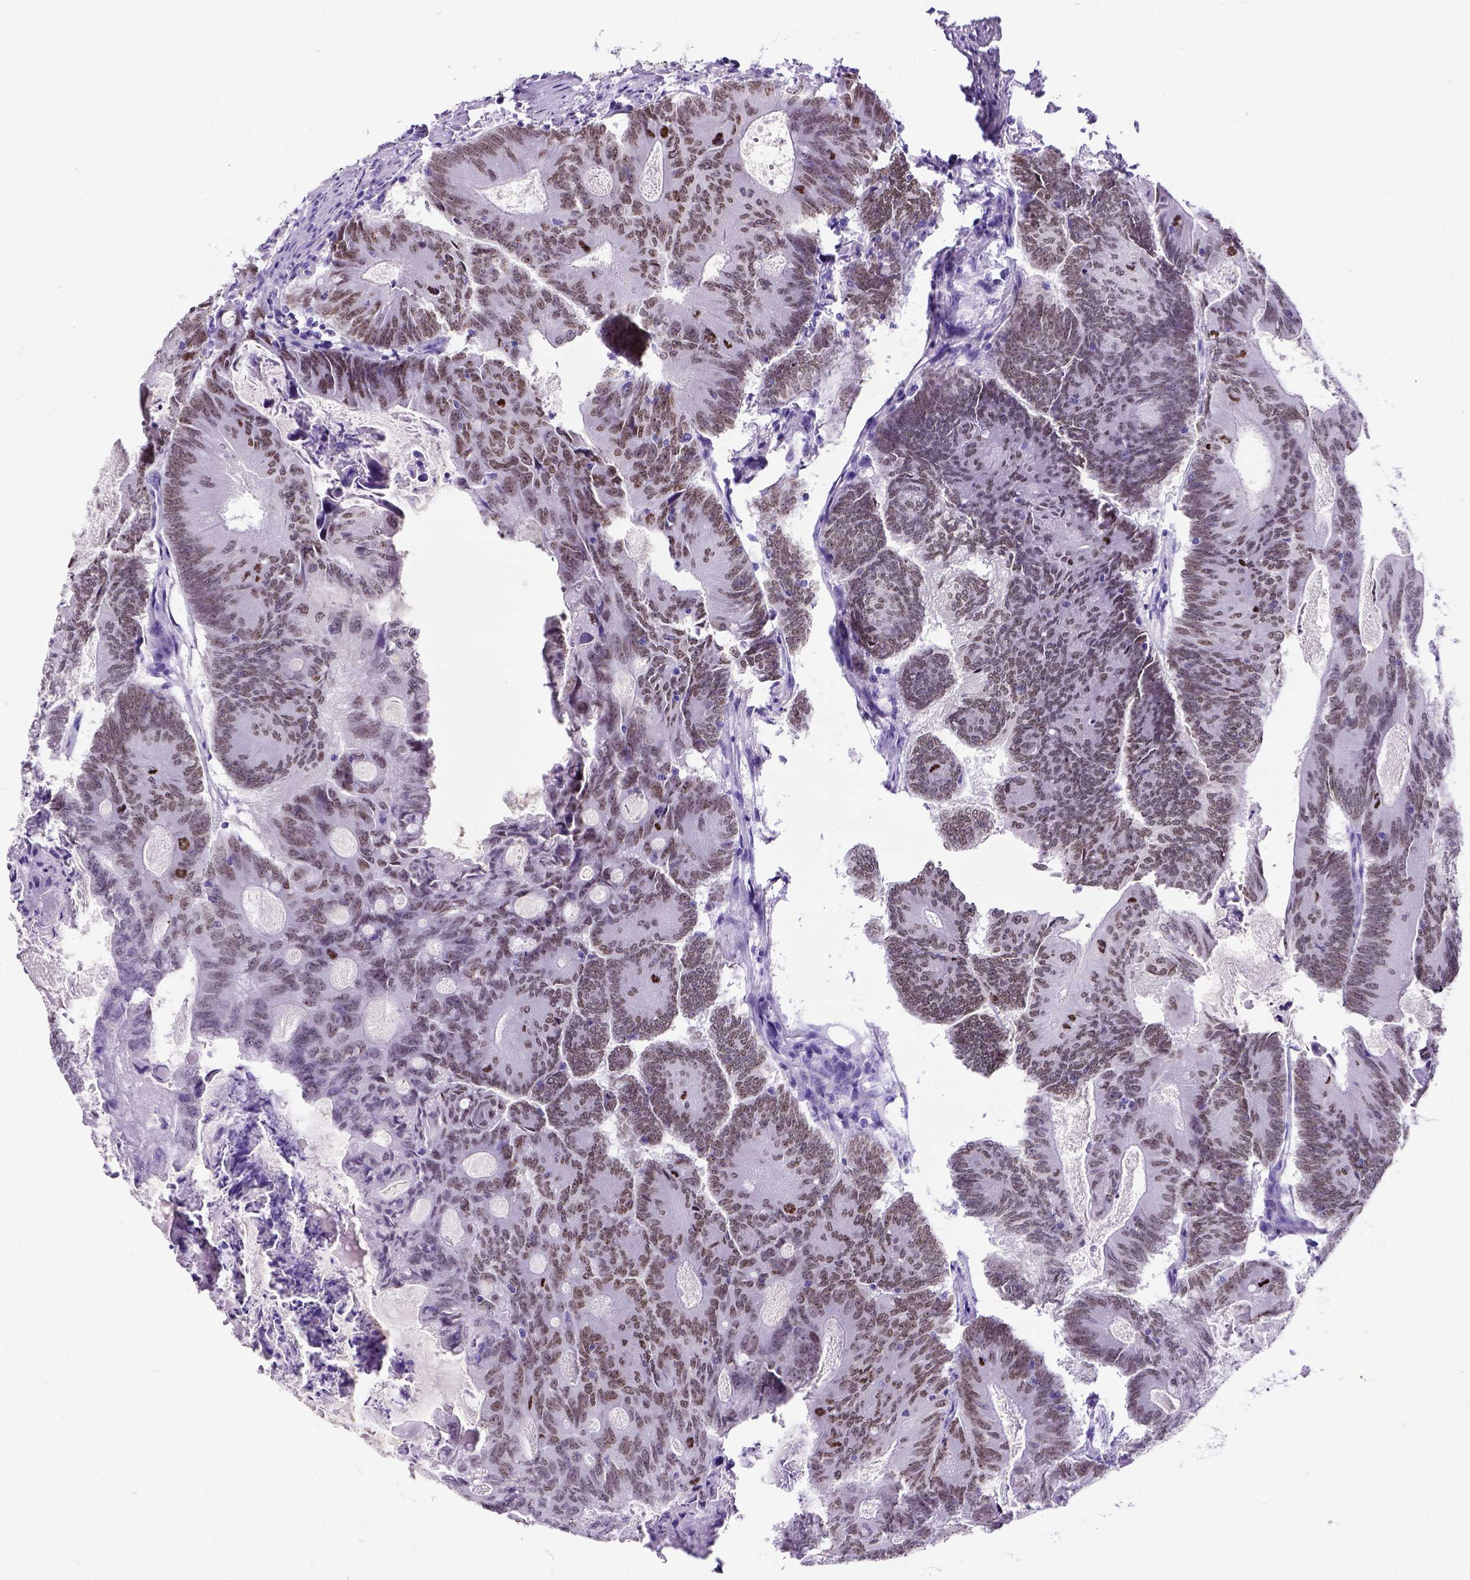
{"staining": {"intensity": "moderate", "quantity": "25%-75%", "location": "nuclear"}, "tissue": "colorectal cancer", "cell_type": "Tumor cells", "image_type": "cancer", "snomed": [{"axis": "morphology", "description": "Adenocarcinoma, NOS"}, {"axis": "topography", "description": "Colon"}], "caption": "This is a micrograph of immunohistochemistry (IHC) staining of colorectal cancer (adenocarcinoma), which shows moderate expression in the nuclear of tumor cells.", "gene": "SATB2", "patient": {"sex": "female", "age": 70}}